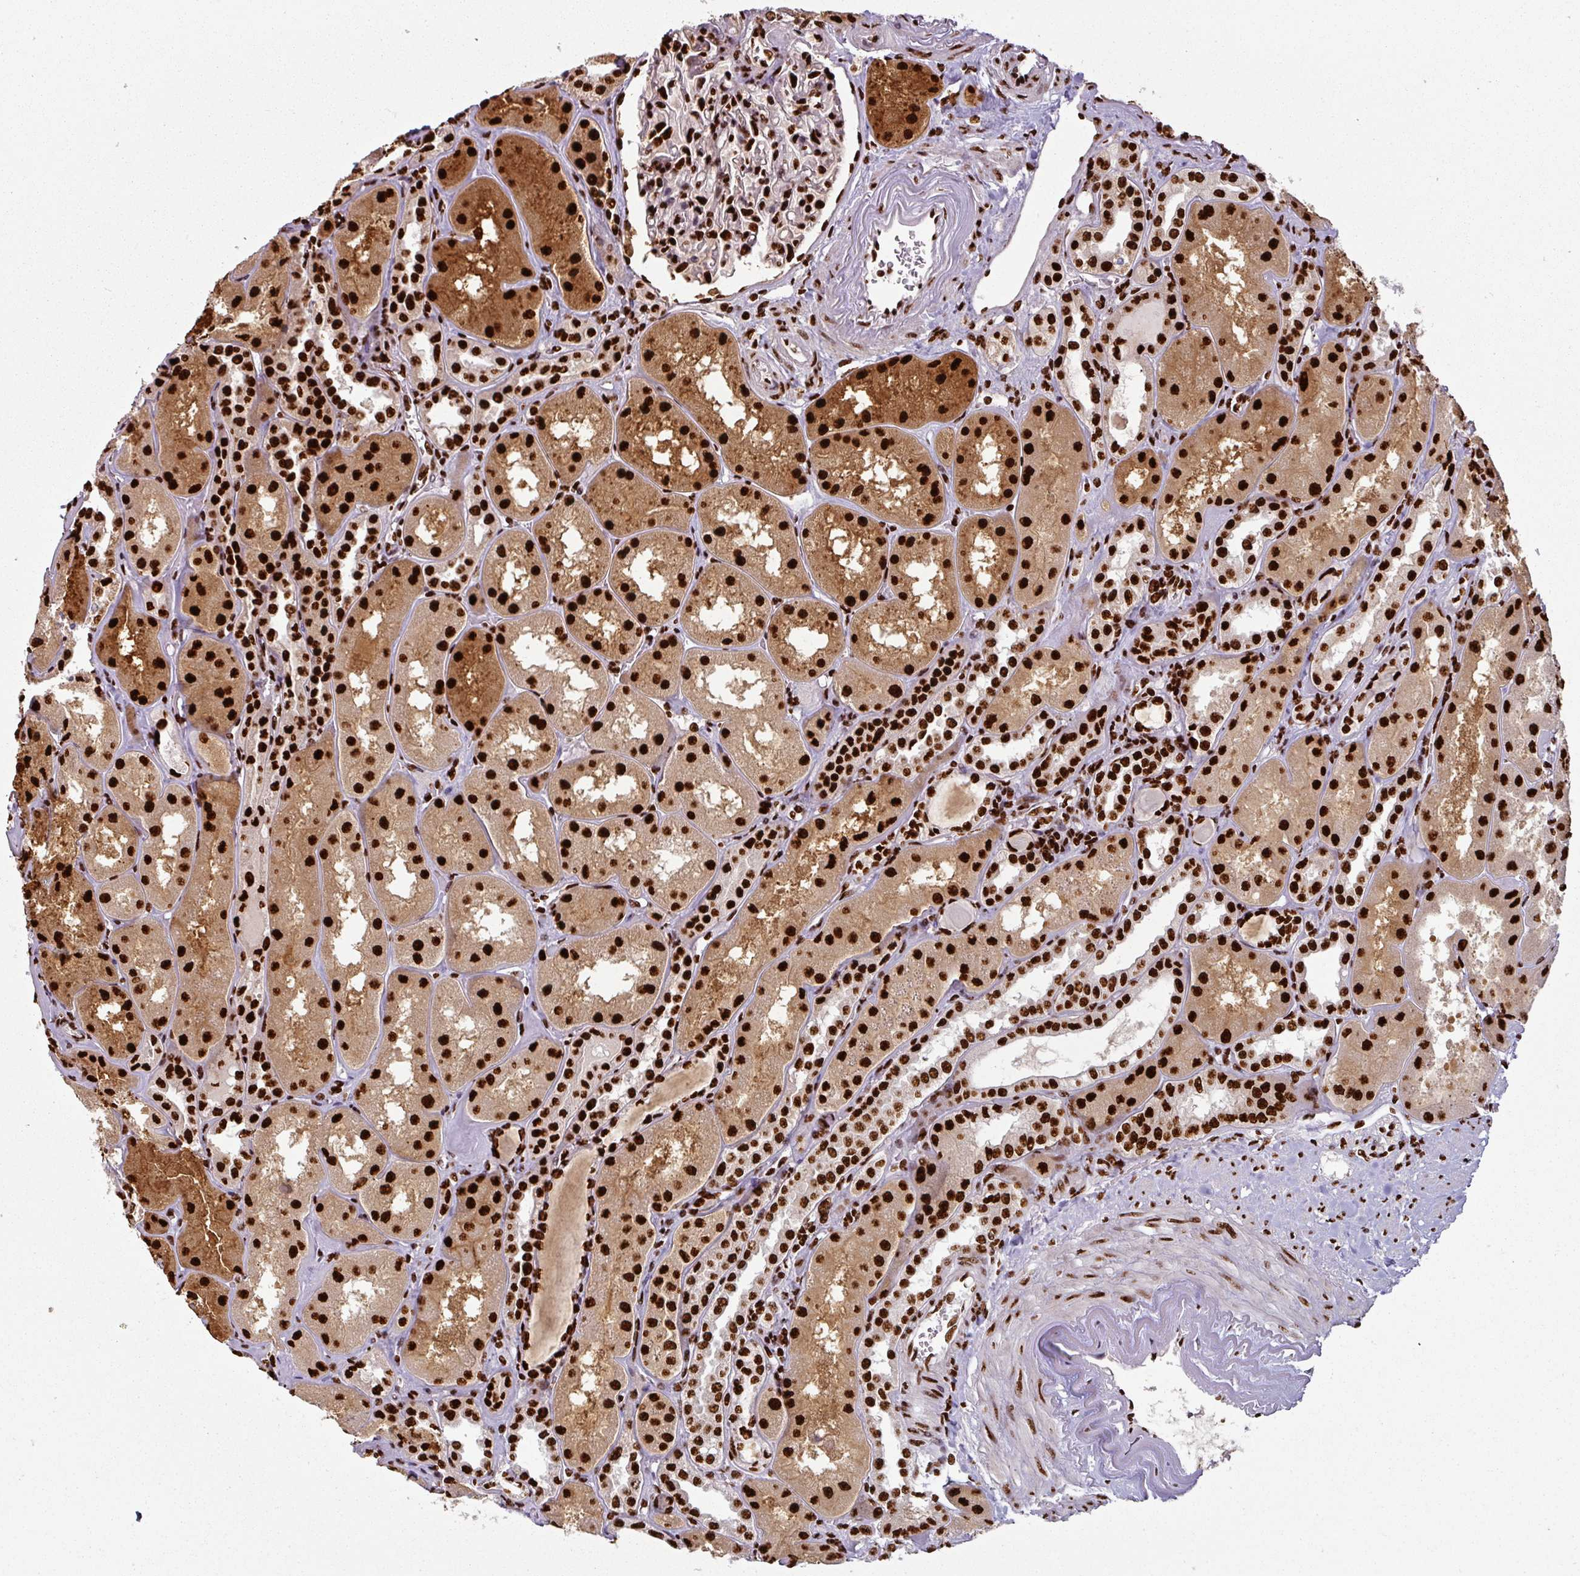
{"staining": {"intensity": "strong", "quantity": ">75%", "location": "nuclear"}, "tissue": "kidney", "cell_type": "Cells in glomeruli", "image_type": "normal", "snomed": [{"axis": "morphology", "description": "Normal tissue, NOS"}, {"axis": "topography", "description": "Kidney"}], "caption": "Kidney stained with immunohistochemistry exhibits strong nuclear positivity in about >75% of cells in glomeruli.", "gene": "SIK3", "patient": {"sex": "male", "age": 61}}